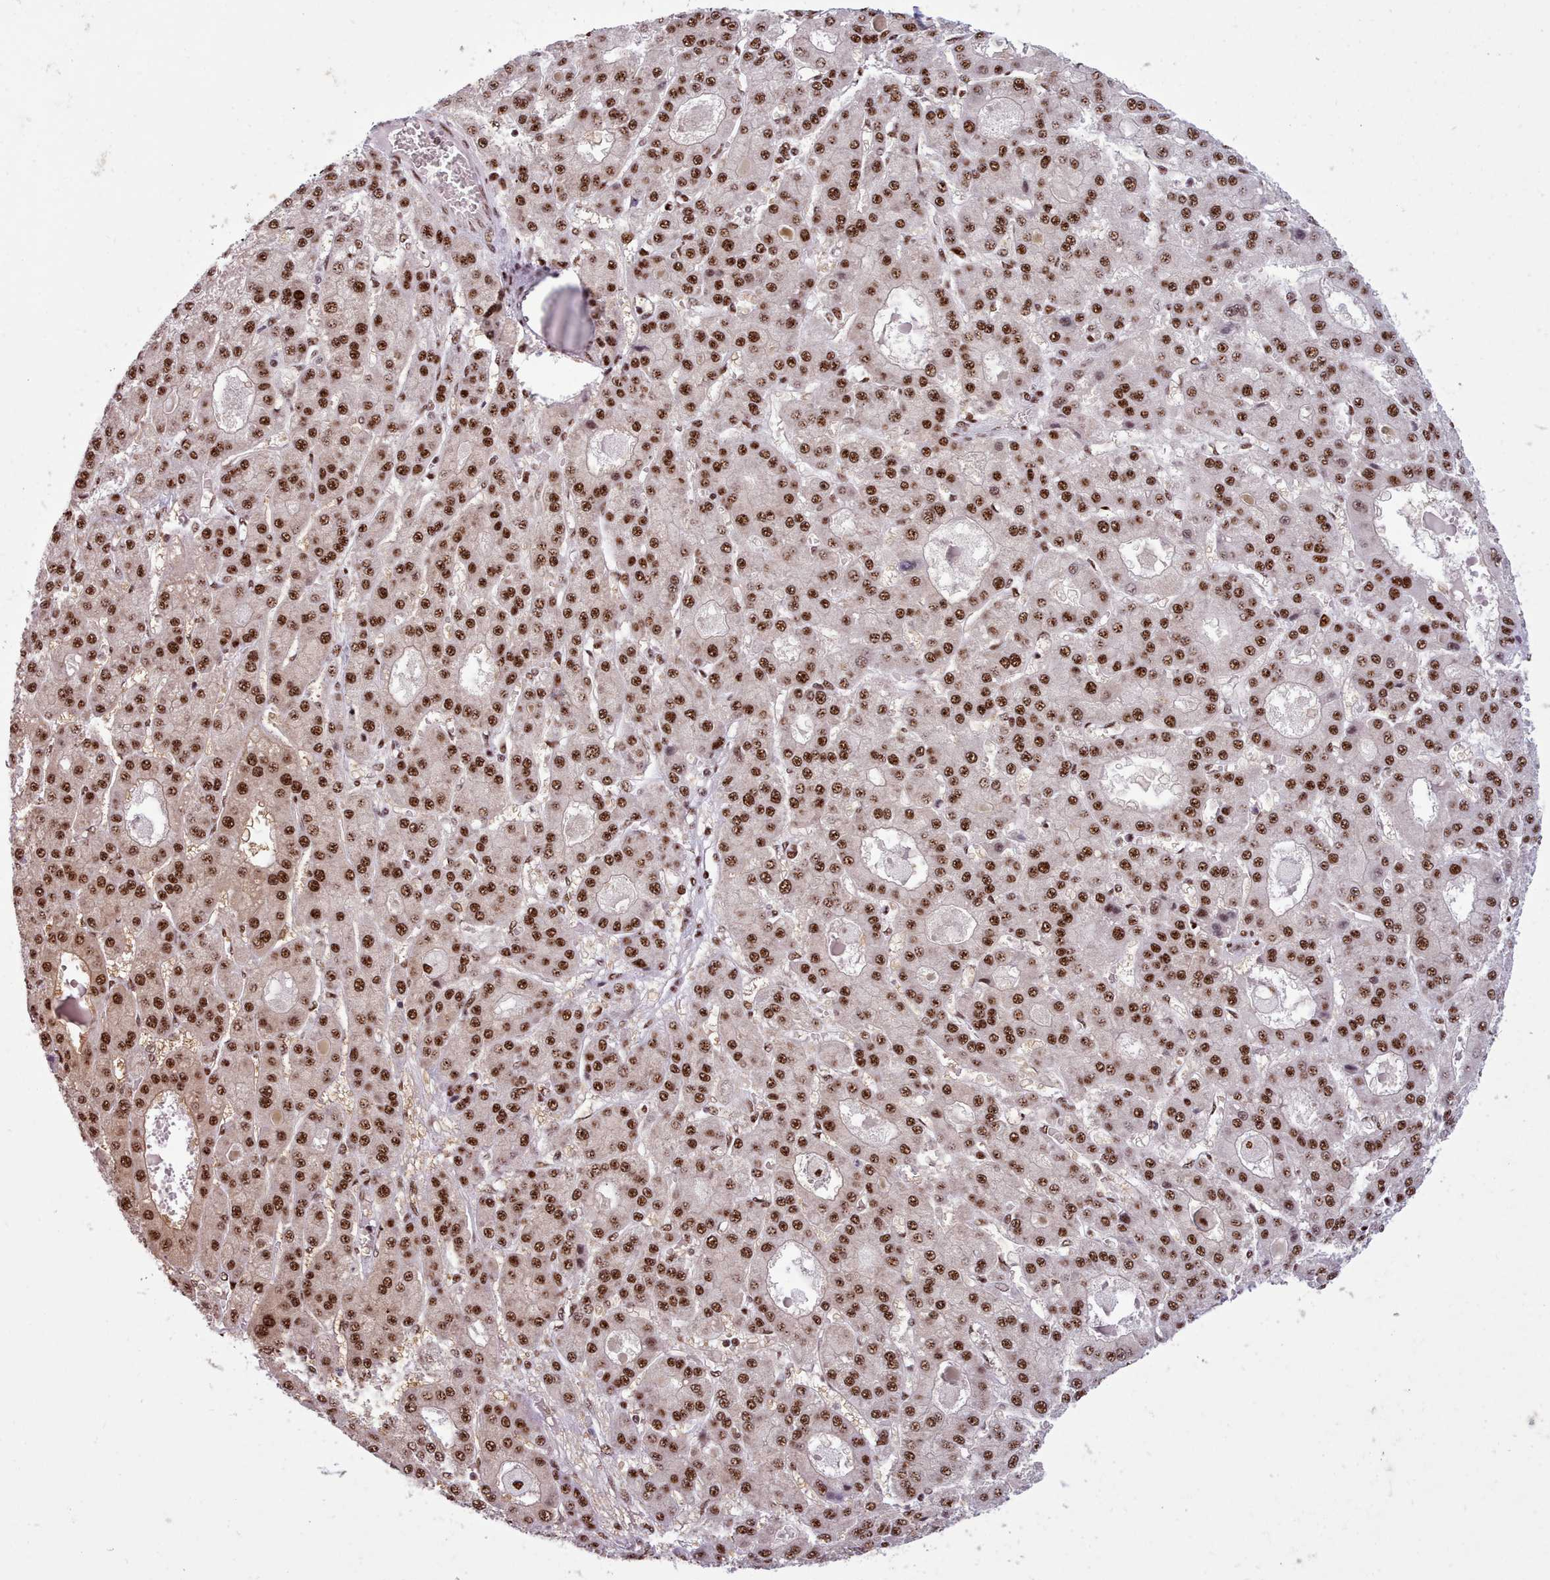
{"staining": {"intensity": "strong", "quantity": ">75%", "location": "nuclear"}, "tissue": "liver cancer", "cell_type": "Tumor cells", "image_type": "cancer", "snomed": [{"axis": "morphology", "description": "Carcinoma, Hepatocellular, NOS"}, {"axis": "topography", "description": "Liver"}], "caption": "Immunohistochemistry of human hepatocellular carcinoma (liver) exhibits high levels of strong nuclear positivity in about >75% of tumor cells.", "gene": "TMEM35B", "patient": {"sex": "male", "age": 70}}